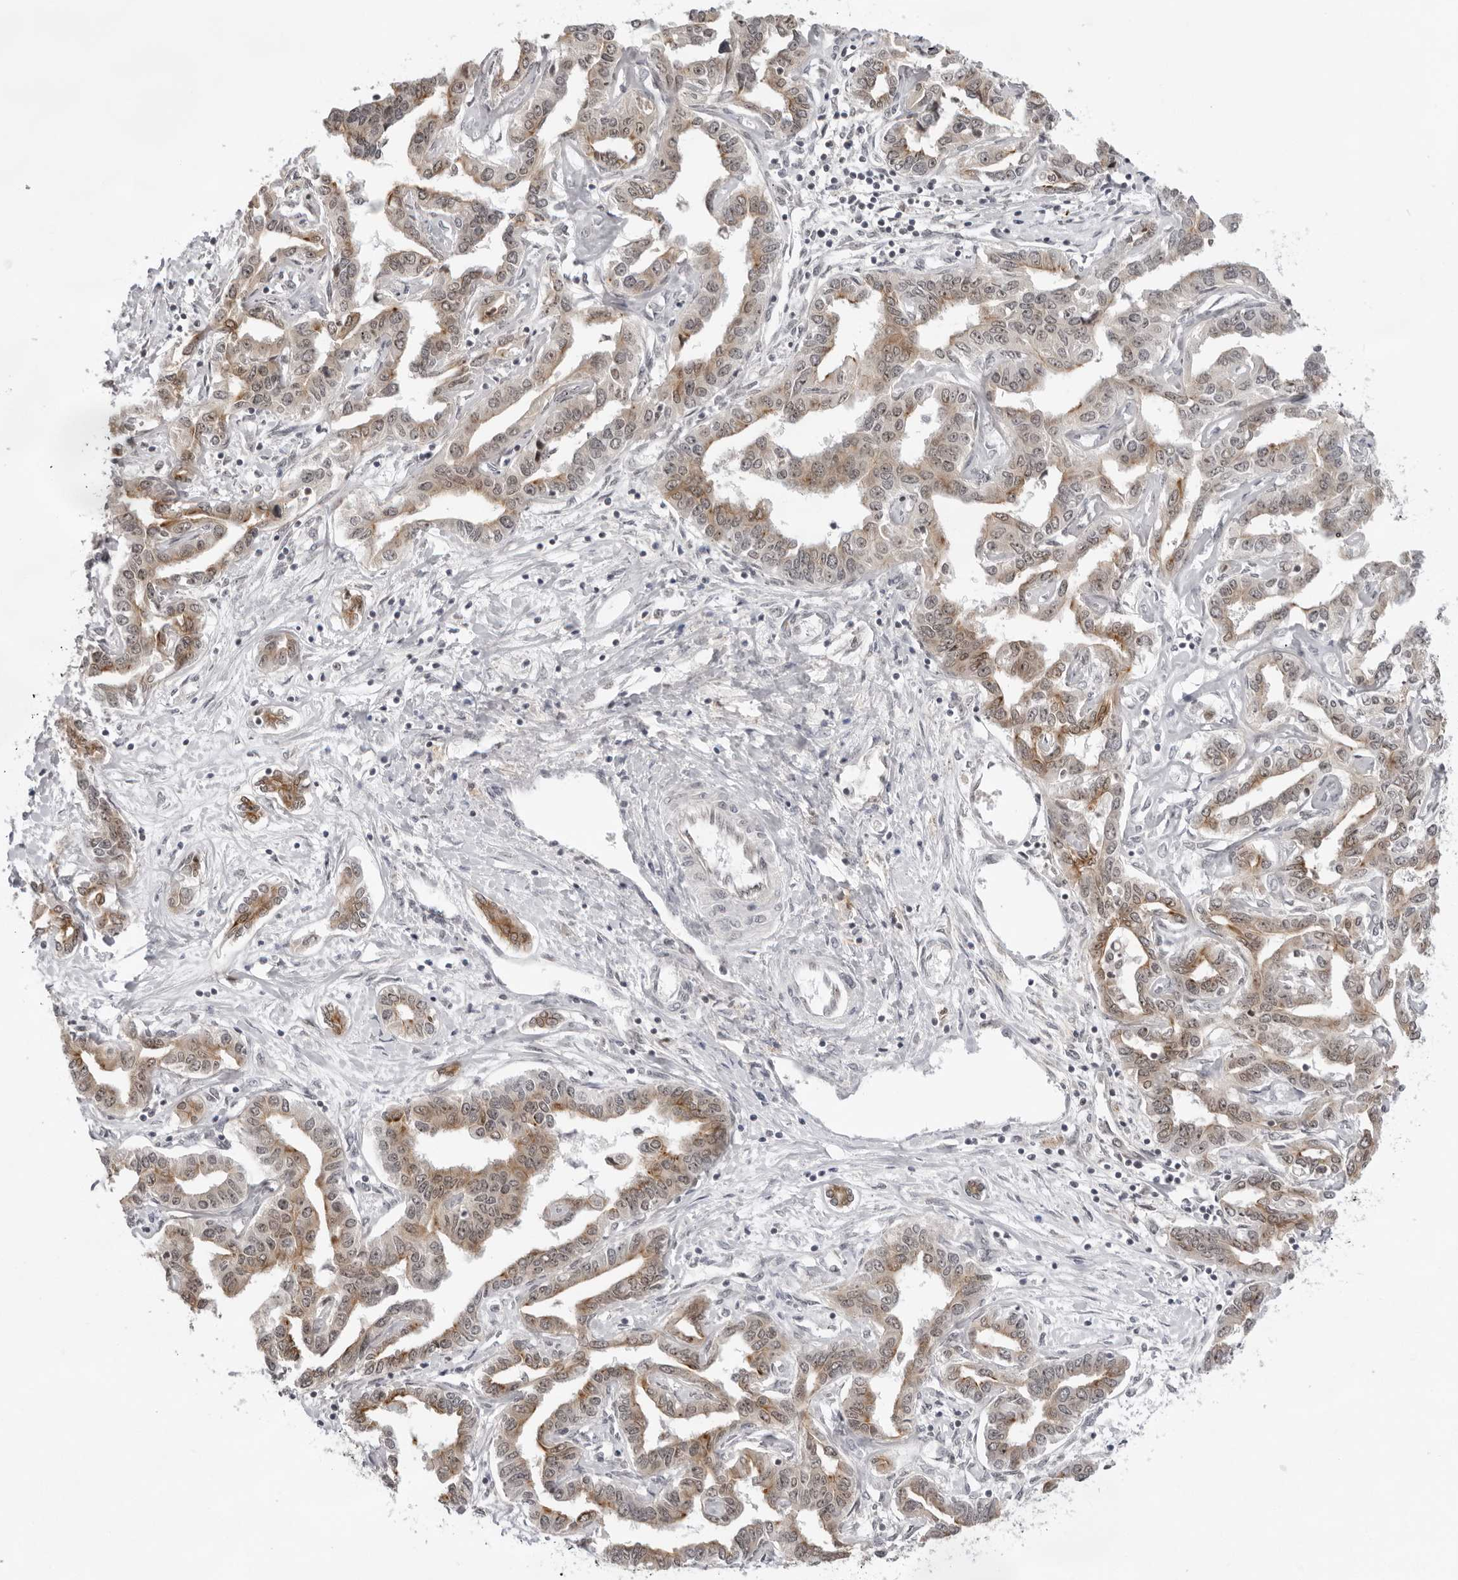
{"staining": {"intensity": "moderate", "quantity": ">75%", "location": "cytoplasmic/membranous"}, "tissue": "liver cancer", "cell_type": "Tumor cells", "image_type": "cancer", "snomed": [{"axis": "morphology", "description": "Cholangiocarcinoma"}, {"axis": "topography", "description": "Liver"}], "caption": "Immunohistochemical staining of liver cholangiocarcinoma shows medium levels of moderate cytoplasmic/membranous expression in approximately >75% of tumor cells.", "gene": "EXOSC10", "patient": {"sex": "male", "age": 59}}